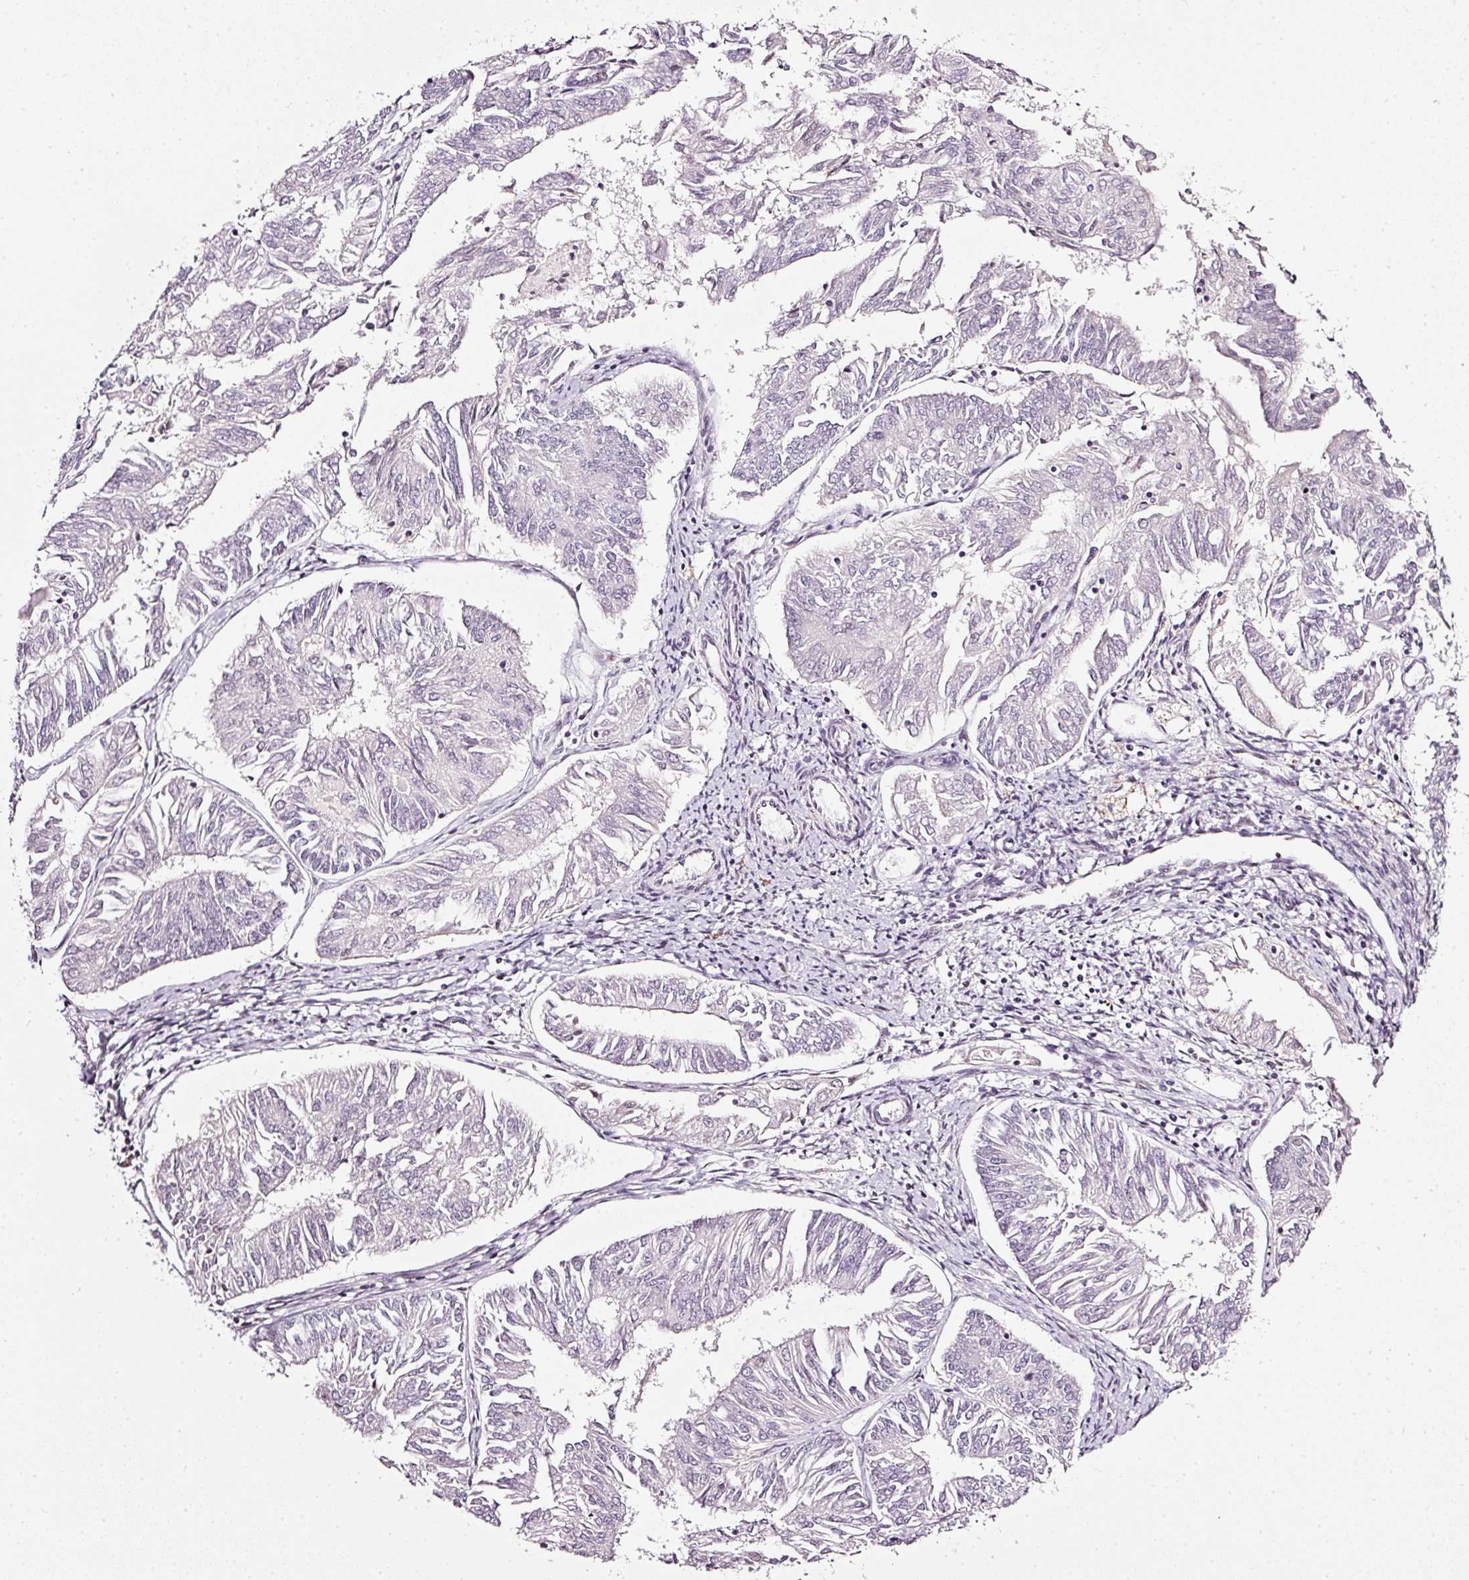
{"staining": {"intensity": "negative", "quantity": "none", "location": "none"}, "tissue": "endometrial cancer", "cell_type": "Tumor cells", "image_type": "cancer", "snomed": [{"axis": "morphology", "description": "Adenocarcinoma, NOS"}, {"axis": "topography", "description": "Endometrium"}], "caption": "An IHC histopathology image of endometrial cancer (adenocarcinoma) is shown. There is no staining in tumor cells of endometrial cancer (adenocarcinoma). (Immunohistochemistry, brightfield microscopy, high magnification).", "gene": "NRDE2", "patient": {"sex": "female", "age": 58}}